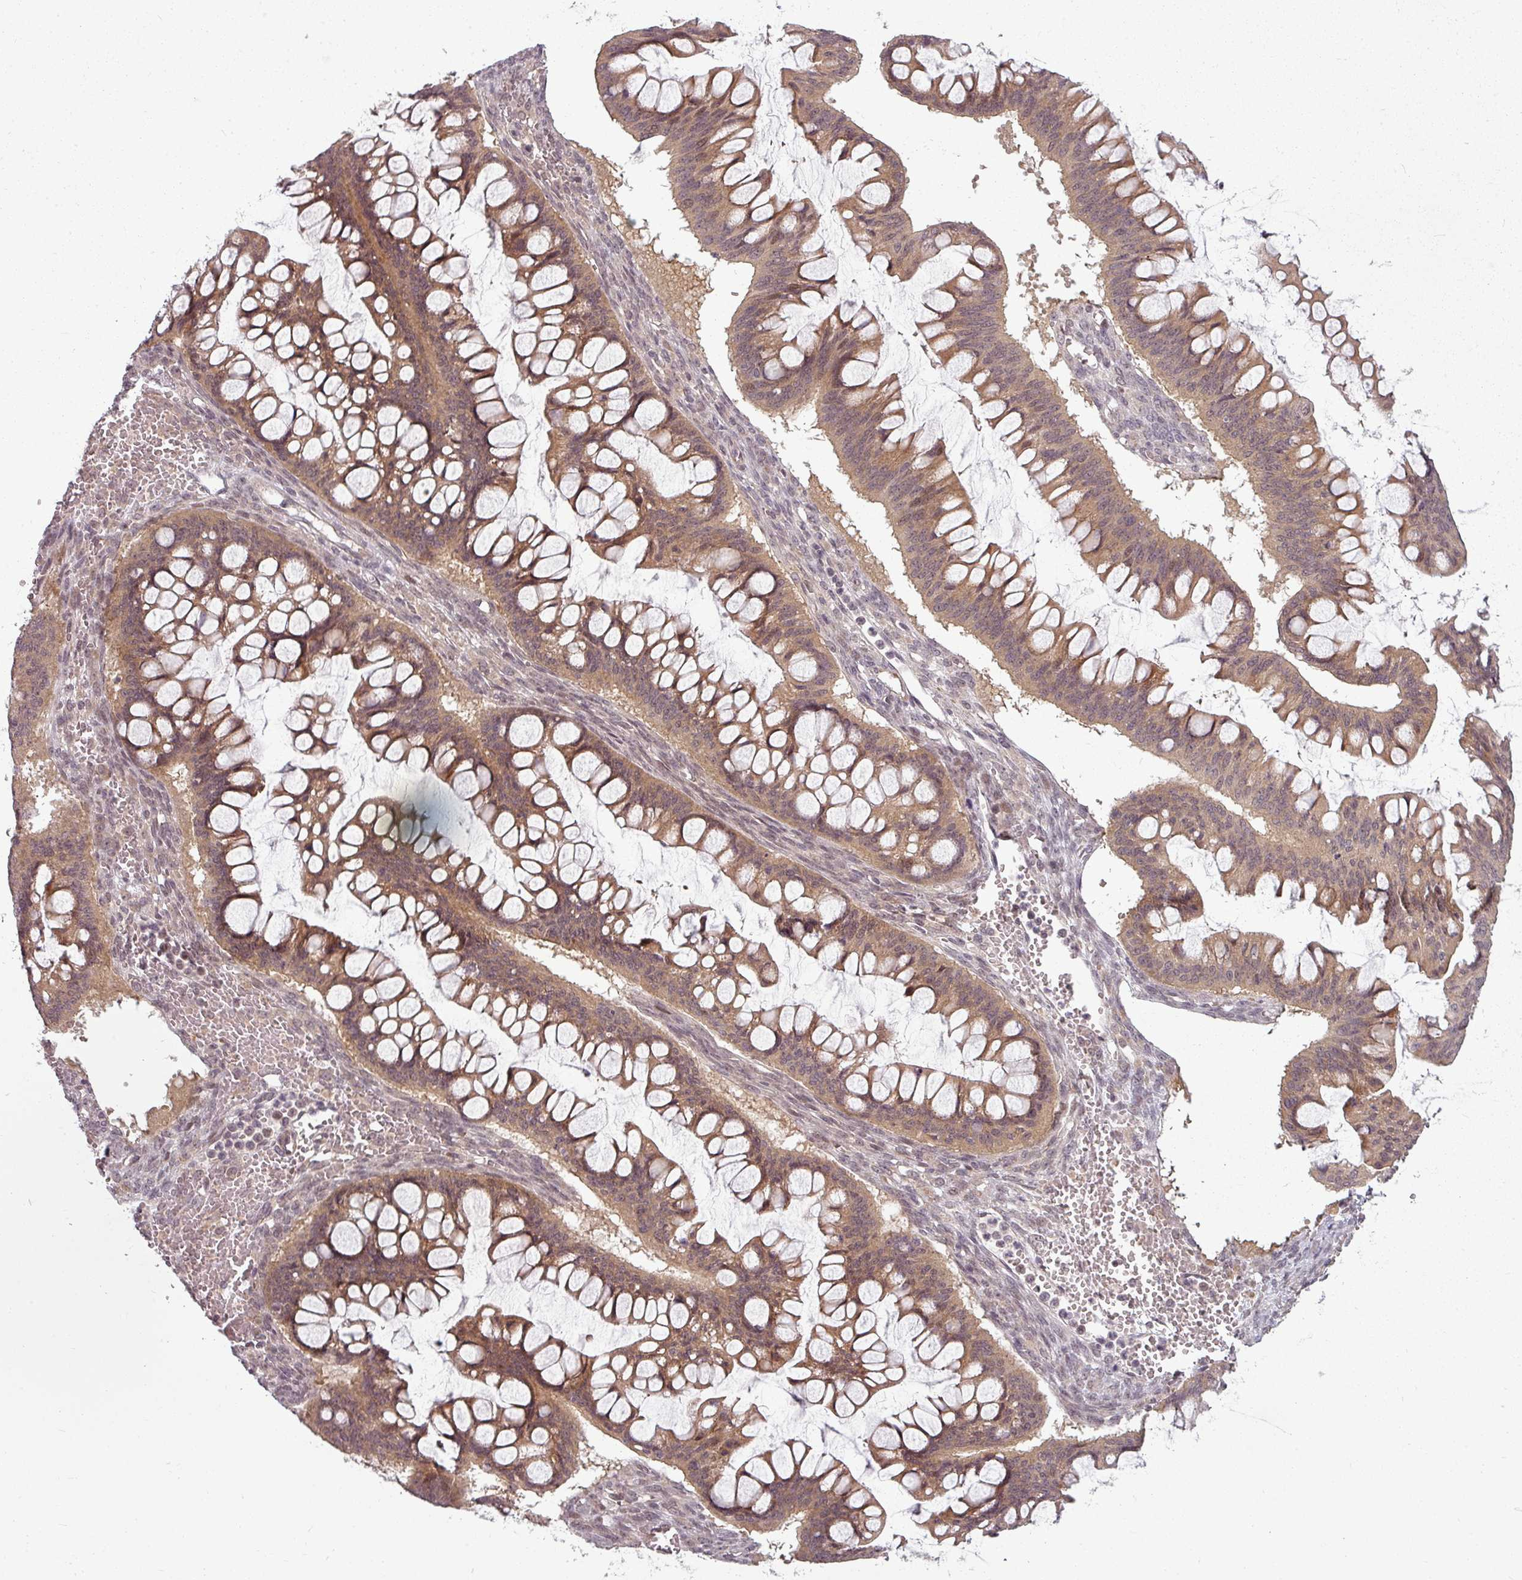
{"staining": {"intensity": "moderate", "quantity": ">75%", "location": "cytoplasmic/membranous"}, "tissue": "ovarian cancer", "cell_type": "Tumor cells", "image_type": "cancer", "snomed": [{"axis": "morphology", "description": "Cystadenocarcinoma, mucinous, NOS"}, {"axis": "topography", "description": "Ovary"}], "caption": "Ovarian cancer was stained to show a protein in brown. There is medium levels of moderate cytoplasmic/membranous expression in about >75% of tumor cells. The protein of interest is stained brown, and the nuclei are stained in blue (DAB (3,3'-diaminobenzidine) IHC with brightfield microscopy, high magnification).", "gene": "CLIC1", "patient": {"sex": "female", "age": 73}}